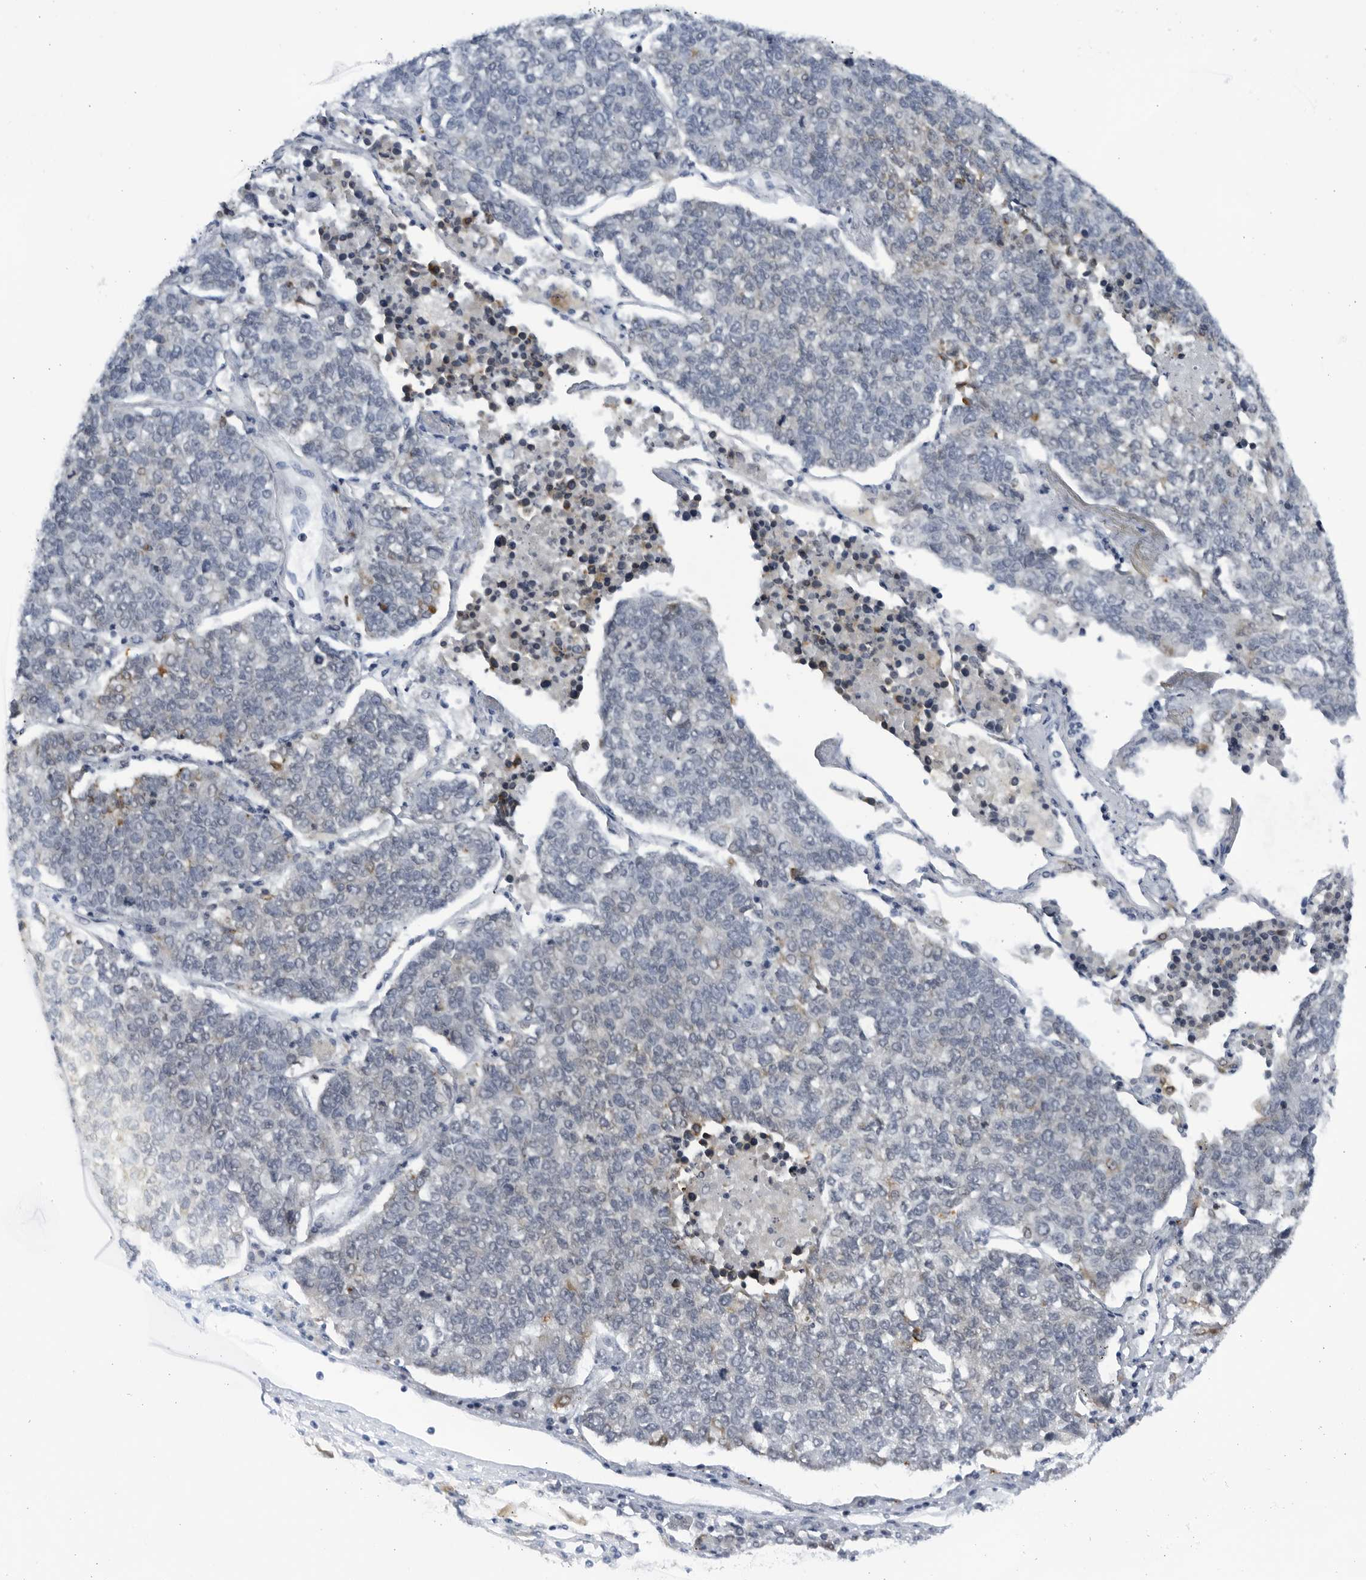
{"staining": {"intensity": "moderate", "quantity": "<25%", "location": "cytoplasmic/membranous"}, "tissue": "lung cancer", "cell_type": "Tumor cells", "image_type": "cancer", "snomed": [{"axis": "morphology", "description": "Adenocarcinoma, NOS"}, {"axis": "topography", "description": "Lung"}], "caption": "Moderate cytoplasmic/membranous positivity for a protein is present in approximately <25% of tumor cells of adenocarcinoma (lung) using IHC.", "gene": "SLC25A22", "patient": {"sex": "male", "age": 49}}